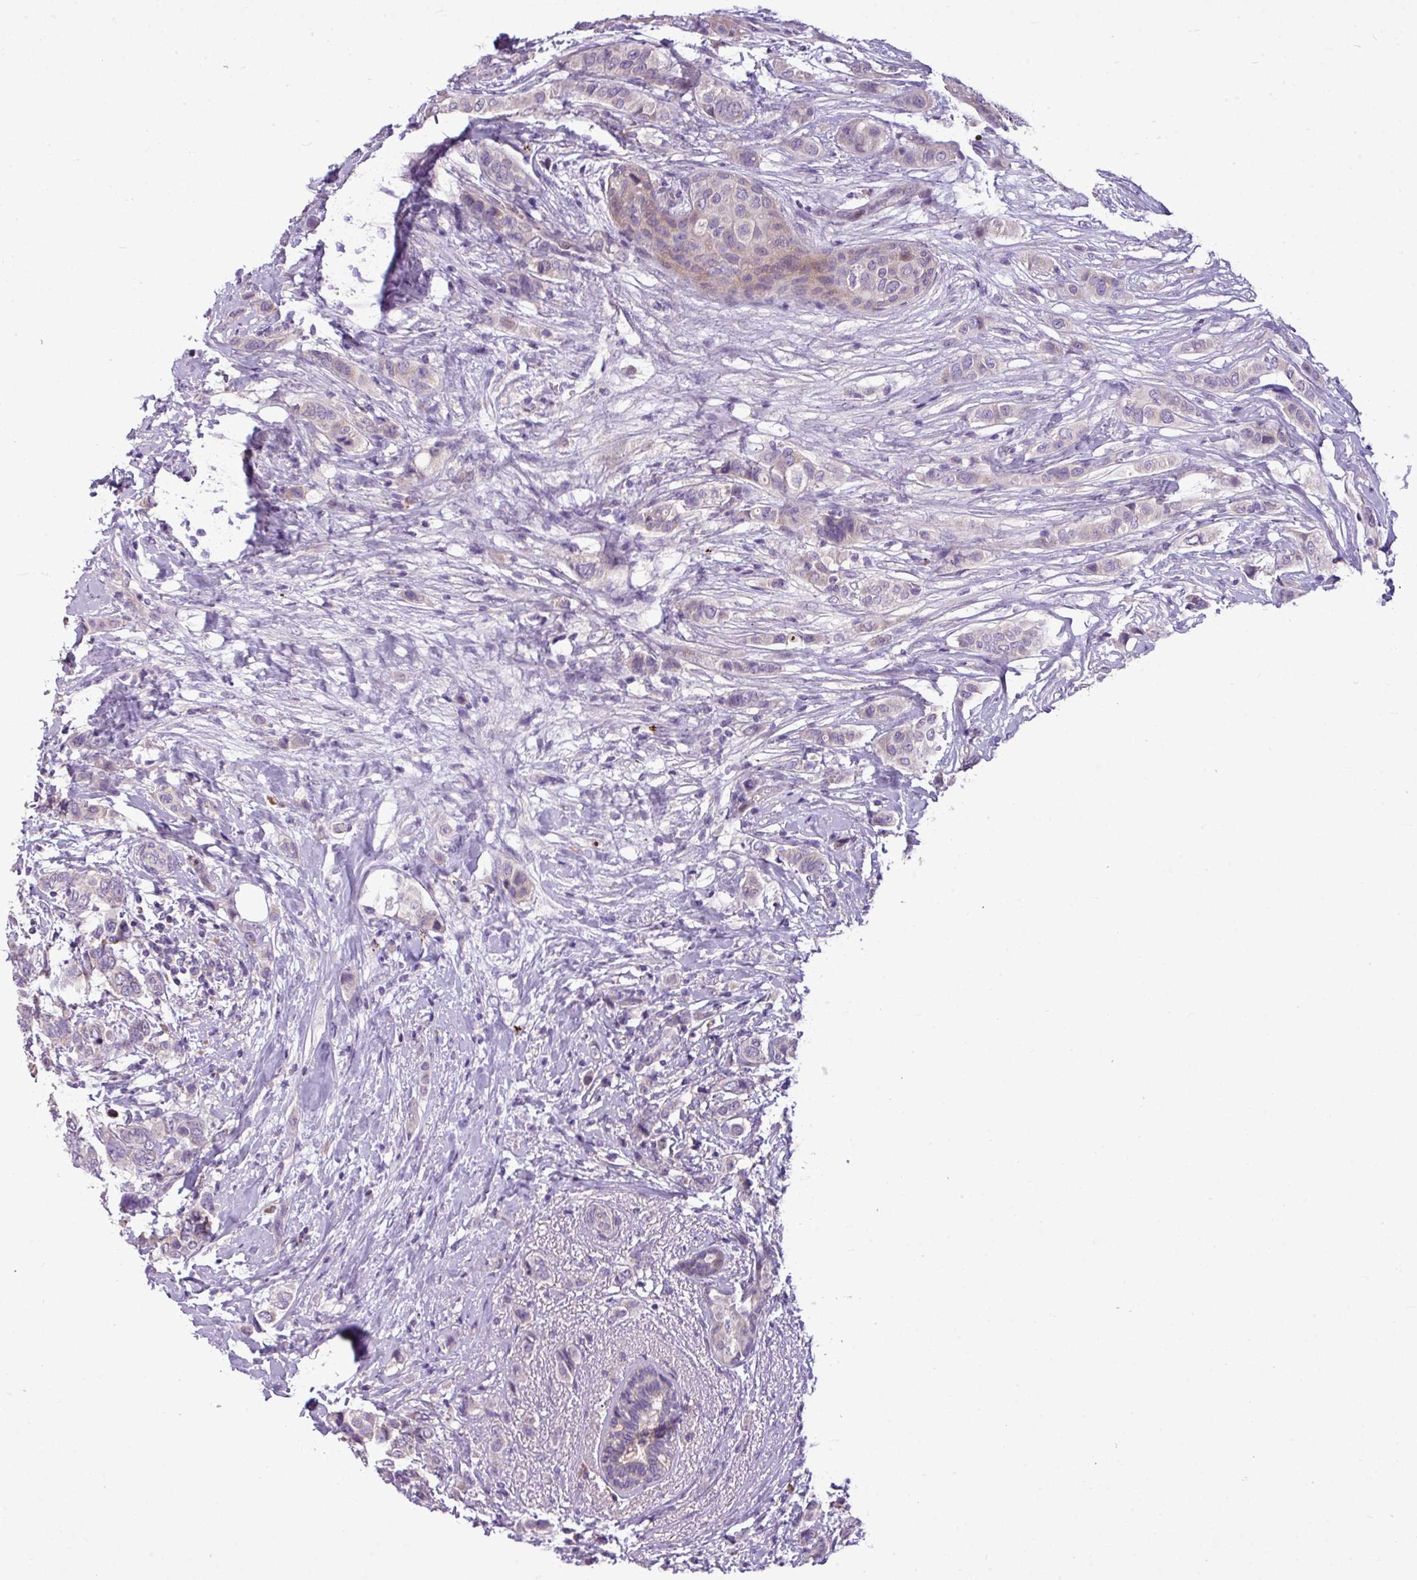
{"staining": {"intensity": "negative", "quantity": "none", "location": "none"}, "tissue": "breast cancer", "cell_type": "Tumor cells", "image_type": "cancer", "snomed": [{"axis": "morphology", "description": "Lobular carcinoma"}, {"axis": "topography", "description": "Breast"}], "caption": "Lobular carcinoma (breast) was stained to show a protein in brown. There is no significant staining in tumor cells.", "gene": "IL17A", "patient": {"sex": "female", "age": 51}}